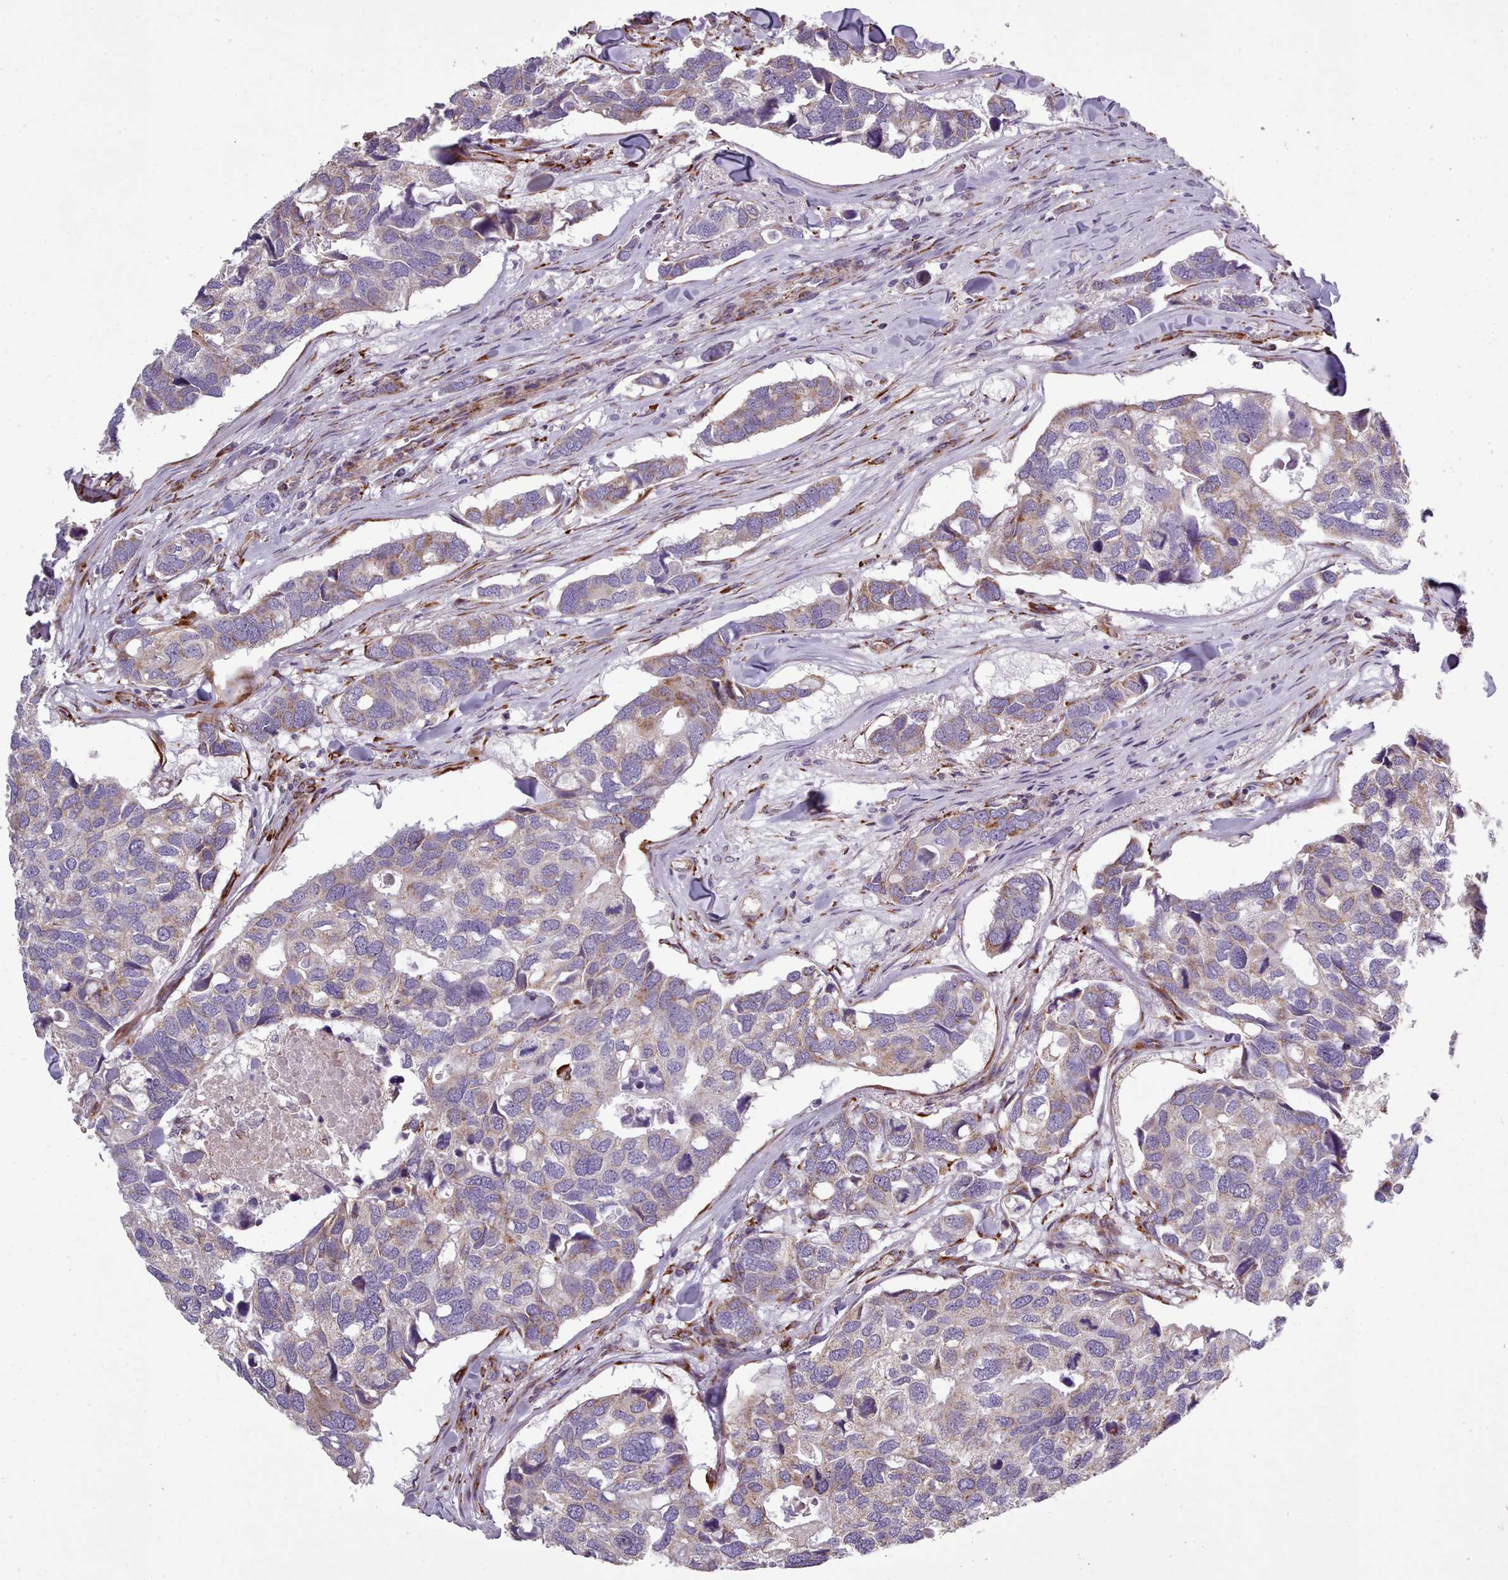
{"staining": {"intensity": "weak", "quantity": "25%-75%", "location": "cytoplasmic/membranous"}, "tissue": "breast cancer", "cell_type": "Tumor cells", "image_type": "cancer", "snomed": [{"axis": "morphology", "description": "Duct carcinoma"}, {"axis": "topography", "description": "Breast"}], "caption": "Breast invasive ductal carcinoma stained with a protein marker exhibits weak staining in tumor cells.", "gene": "FKBP10", "patient": {"sex": "female", "age": 83}}